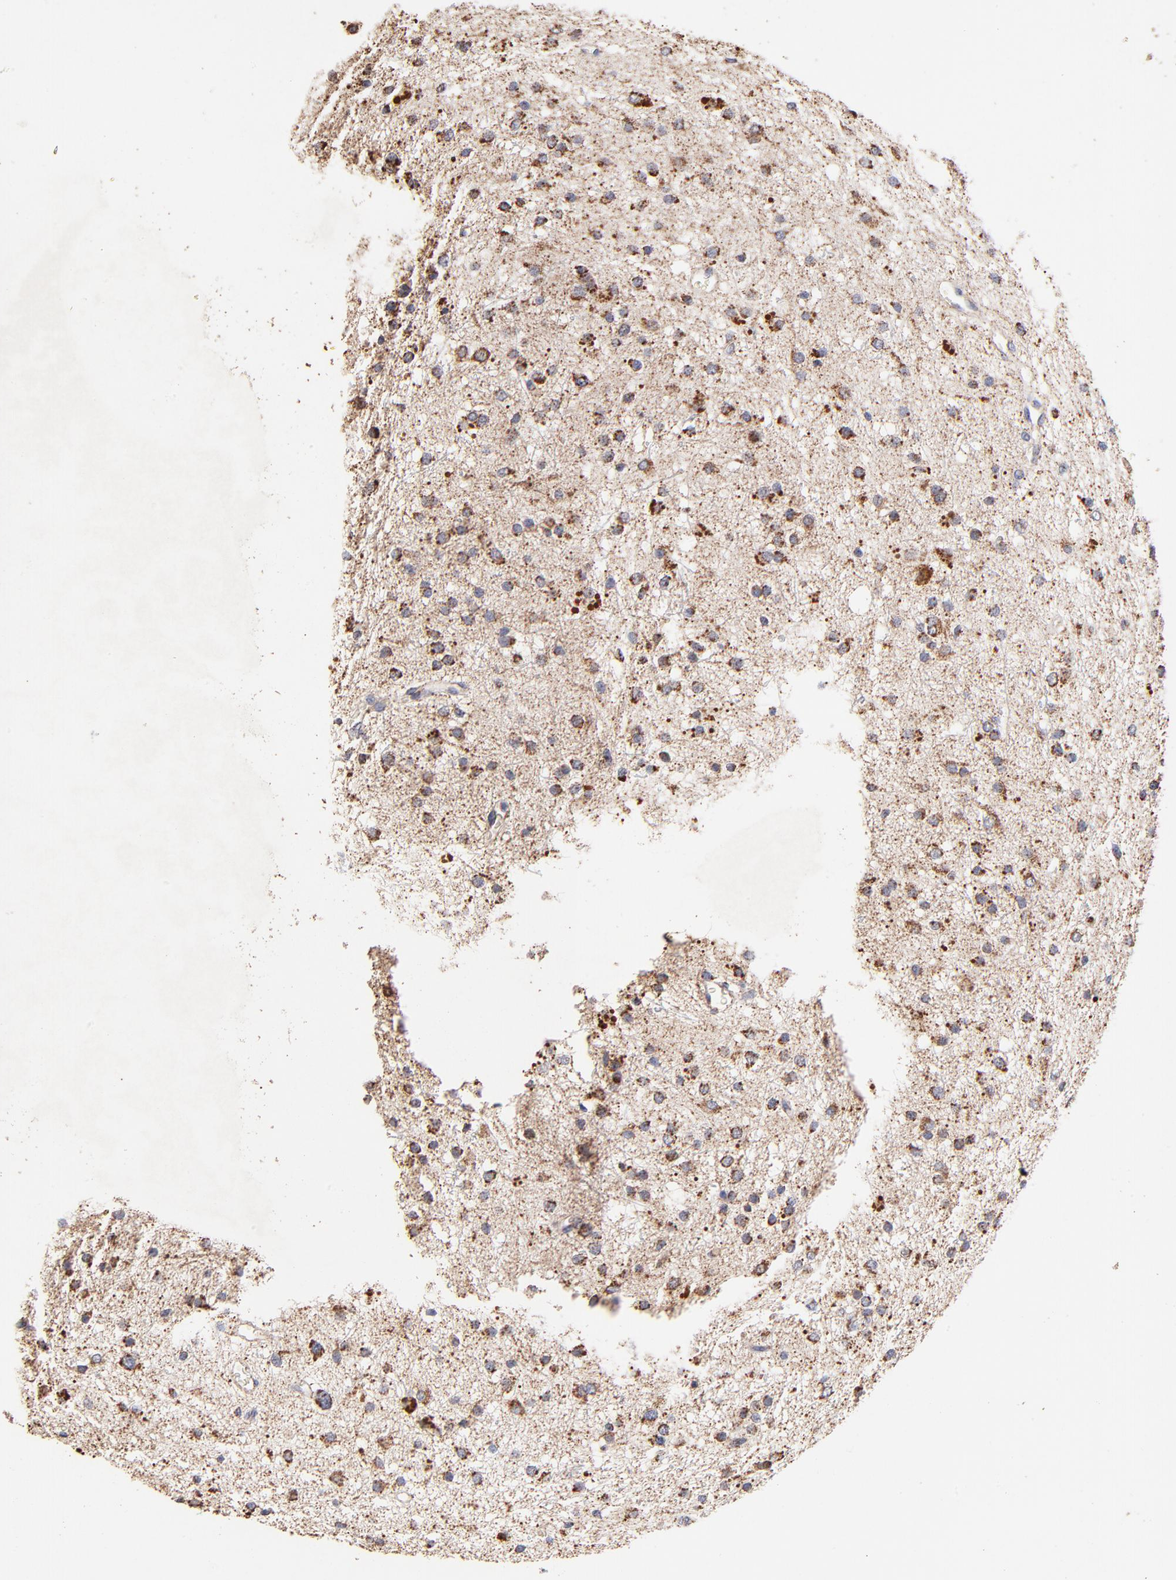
{"staining": {"intensity": "moderate", "quantity": ">75%", "location": "cytoplasmic/membranous"}, "tissue": "glioma", "cell_type": "Tumor cells", "image_type": "cancer", "snomed": [{"axis": "morphology", "description": "Glioma, malignant, Low grade"}, {"axis": "topography", "description": "Brain"}], "caption": "Immunohistochemical staining of malignant glioma (low-grade) shows medium levels of moderate cytoplasmic/membranous staining in approximately >75% of tumor cells.", "gene": "SSBP1", "patient": {"sex": "female", "age": 36}}